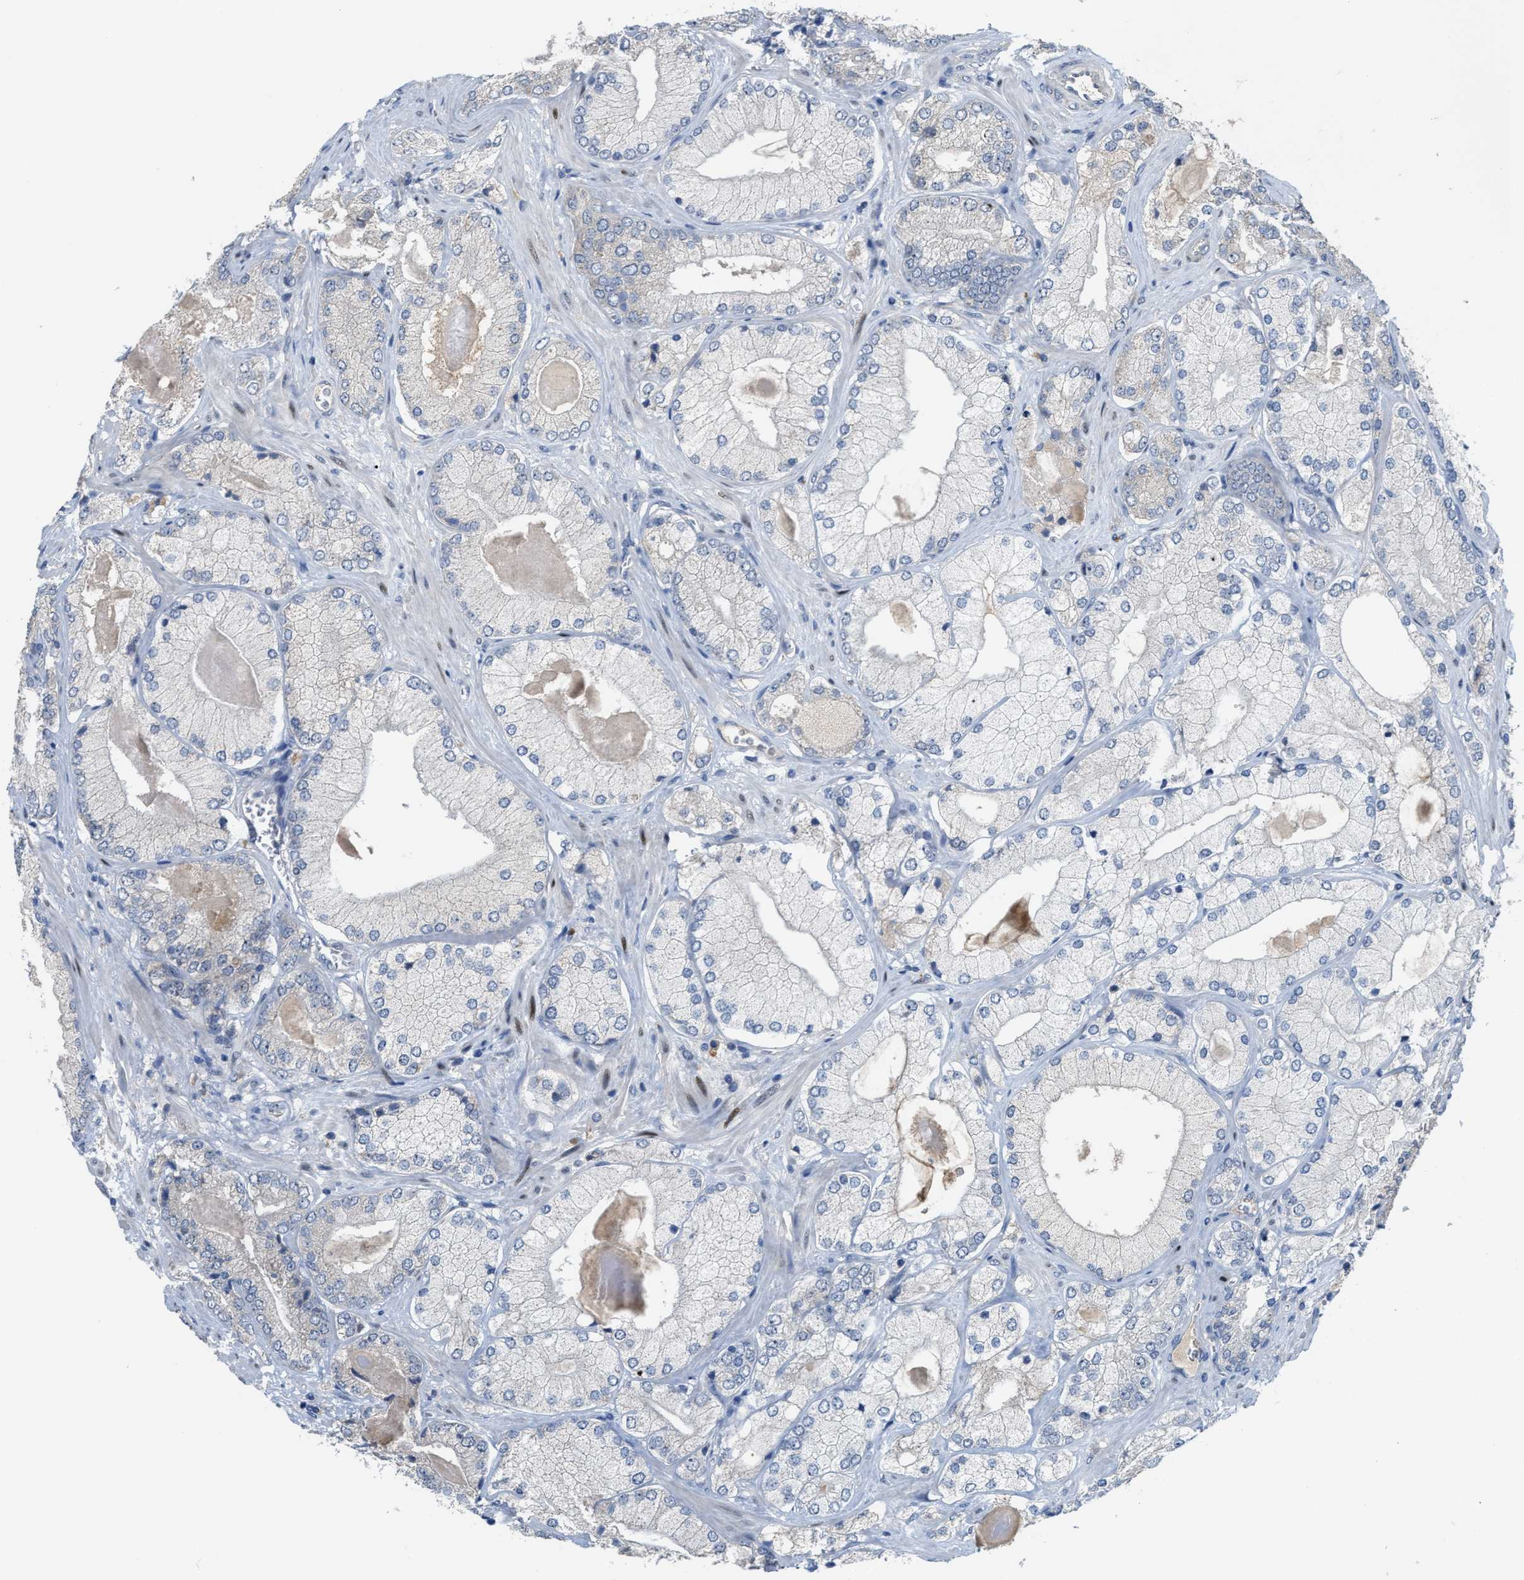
{"staining": {"intensity": "weak", "quantity": "<25%", "location": "nuclear"}, "tissue": "prostate cancer", "cell_type": "Tumor cells", "image_type": "cancer", "snomed": [{"axis": "morphology", "description": "Adenocarcinoma, Low grade"}, {"axis": "topography", "description": "Prostate"}], "caption": "Immunohistochemistry of prostate cancer displays no expression in tumor cells.", "gene": "ZNF783", "patient": {"sex": "male", "age": 65}}